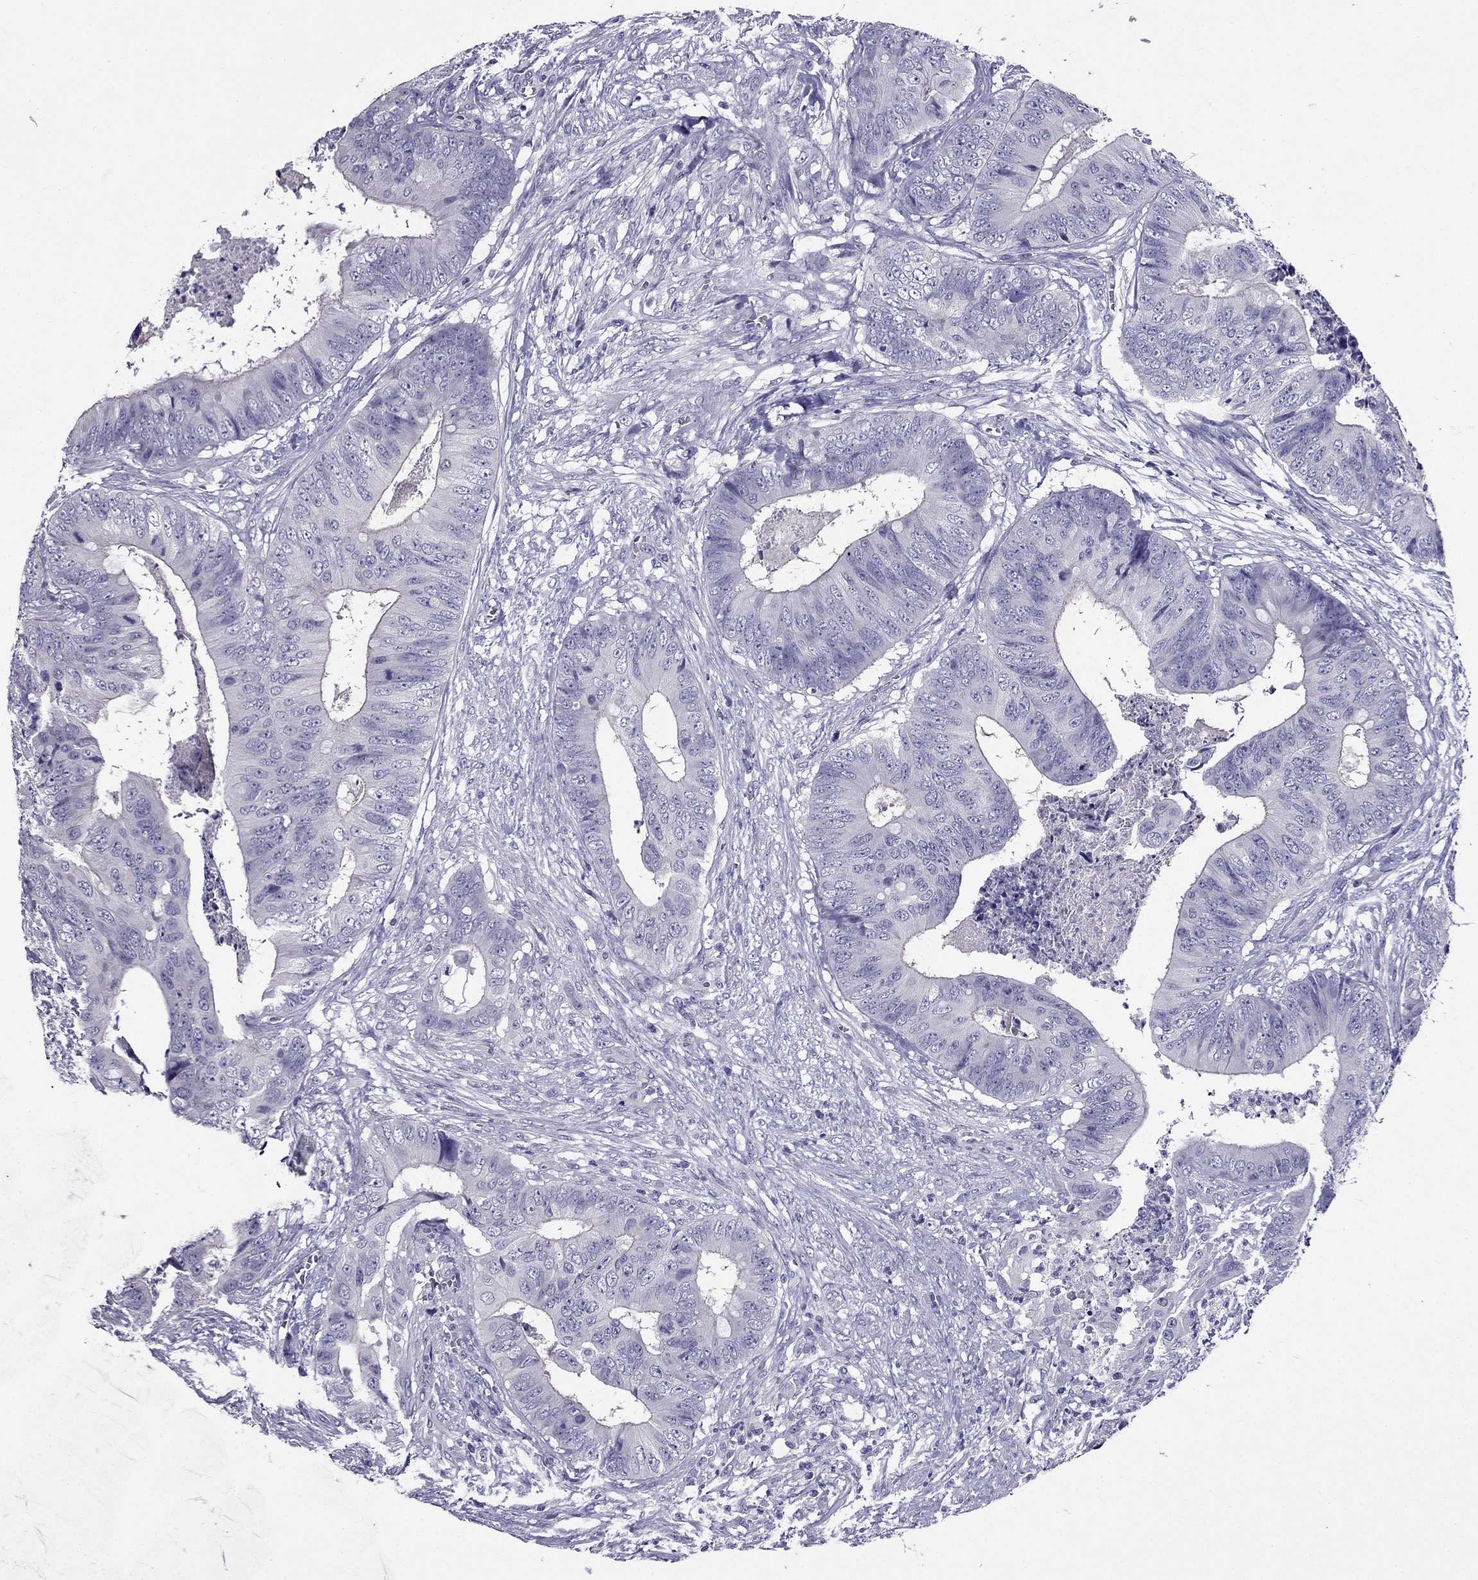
{"staining": {"intensity": "negative", "quantity": "none", "location": "none"}, "tissue": "colorectal cancer", "cell_type": "Tumor cells", "image_type": "cancer", "snomed": [{"axis": "morphology", "description": "Adenocarcinoma, NOS"}, {"axis": "topography", "description": "Colon"}], "caption": "IHC of colorectal adenocarcinoma demonstrates no staining in tumor cells.", "gene": "ZNF541", "patient": {"sex": "male", "age": 84}}